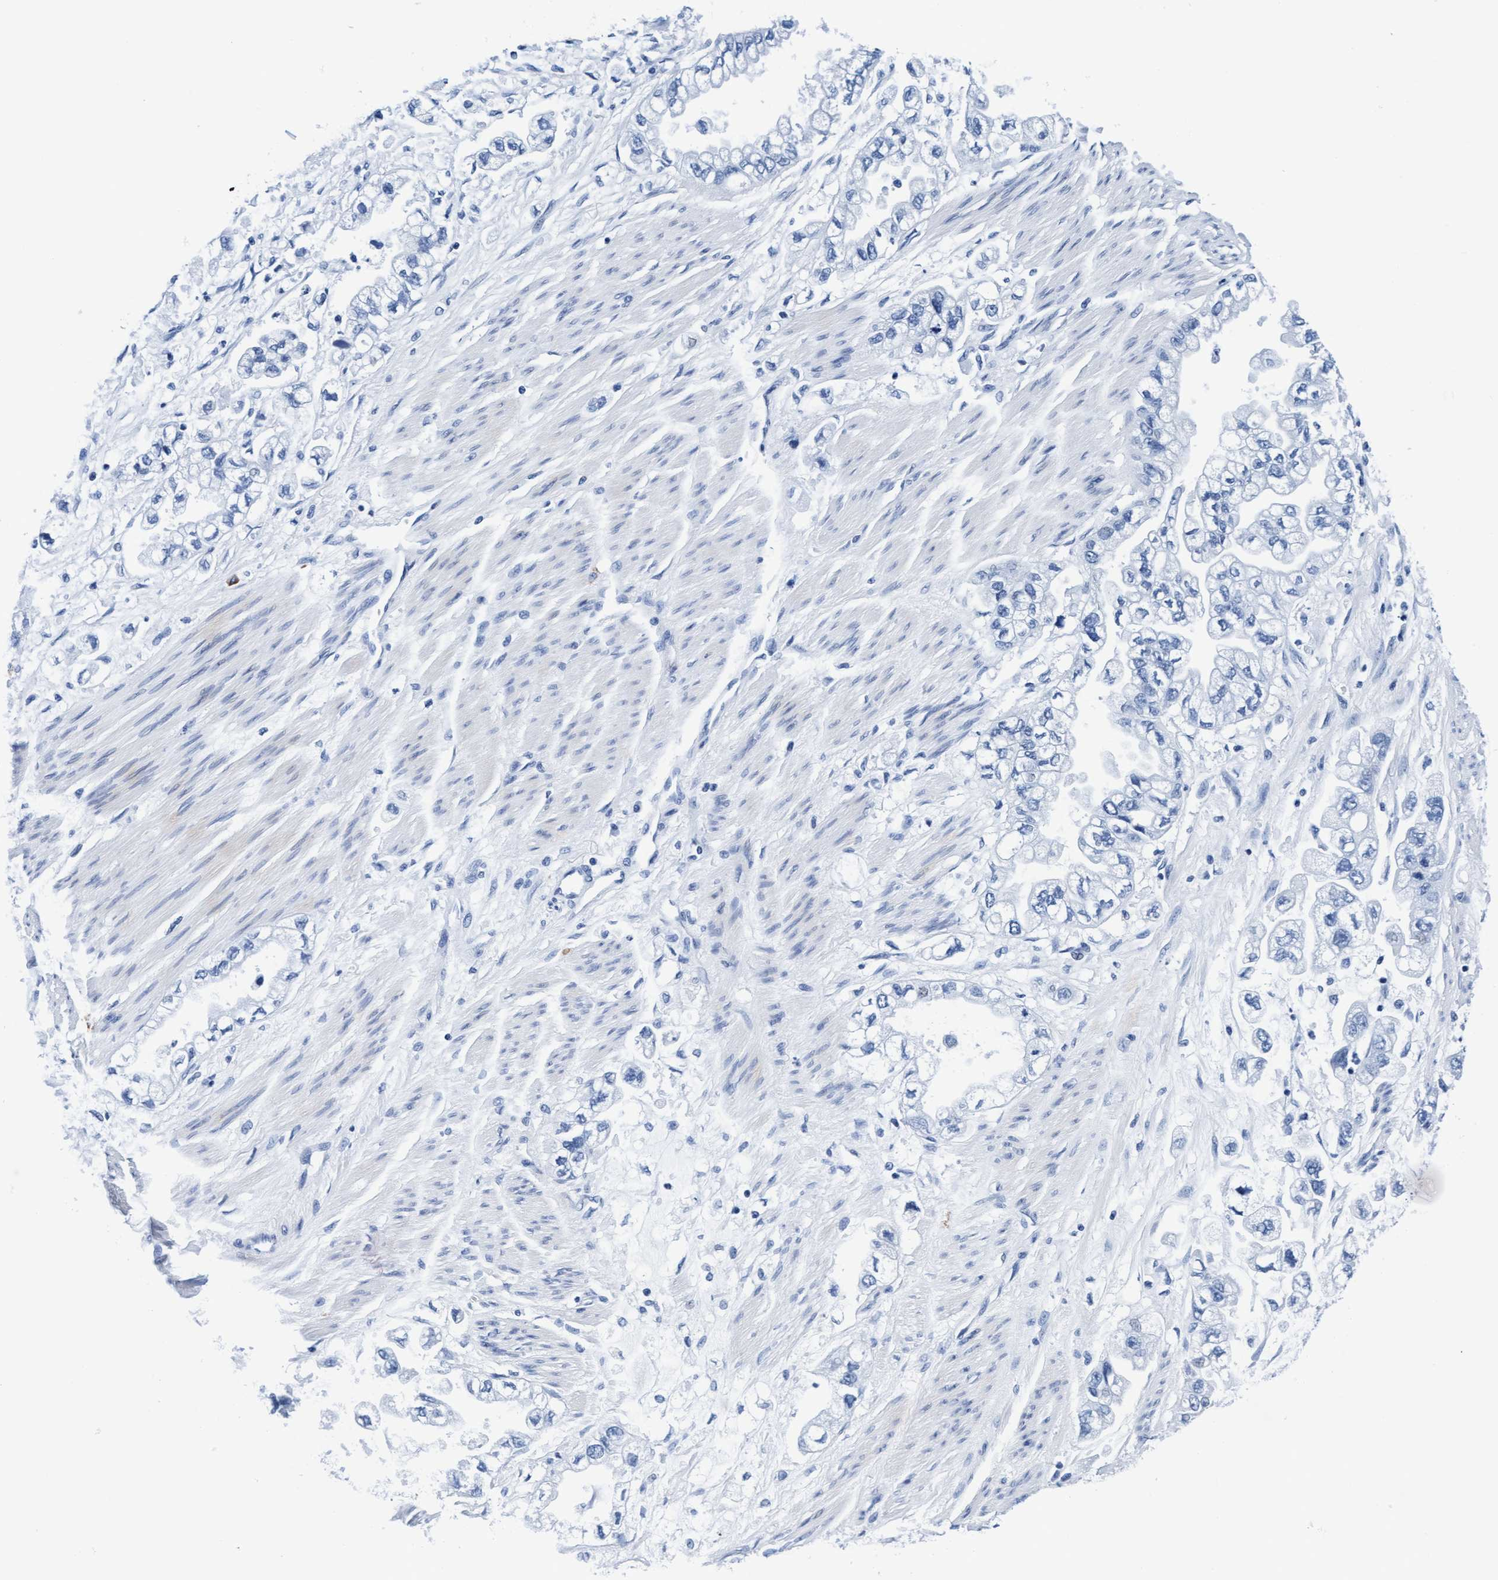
{"staining": {"intensity": "negative", "quantity": "none", "location": "none"}, "tissue": "stomach cancer", "cell_type": "Tumor cells", "image_type": "cancer", "snomed": [{"axis": "morphology", "description": "Normal tissue, NOS"}, {"axis": "morphology", "description": "Adenocarcinoma, NOS"}, {"axis": "topography", "description": "Stomach"}], "caption": "A micrograph of human stomach cancer (adenocarcinoma) is negative for staining in tumor cells.", "gene": "ARSG", "patient": {"sex": "male", "age": 62}}